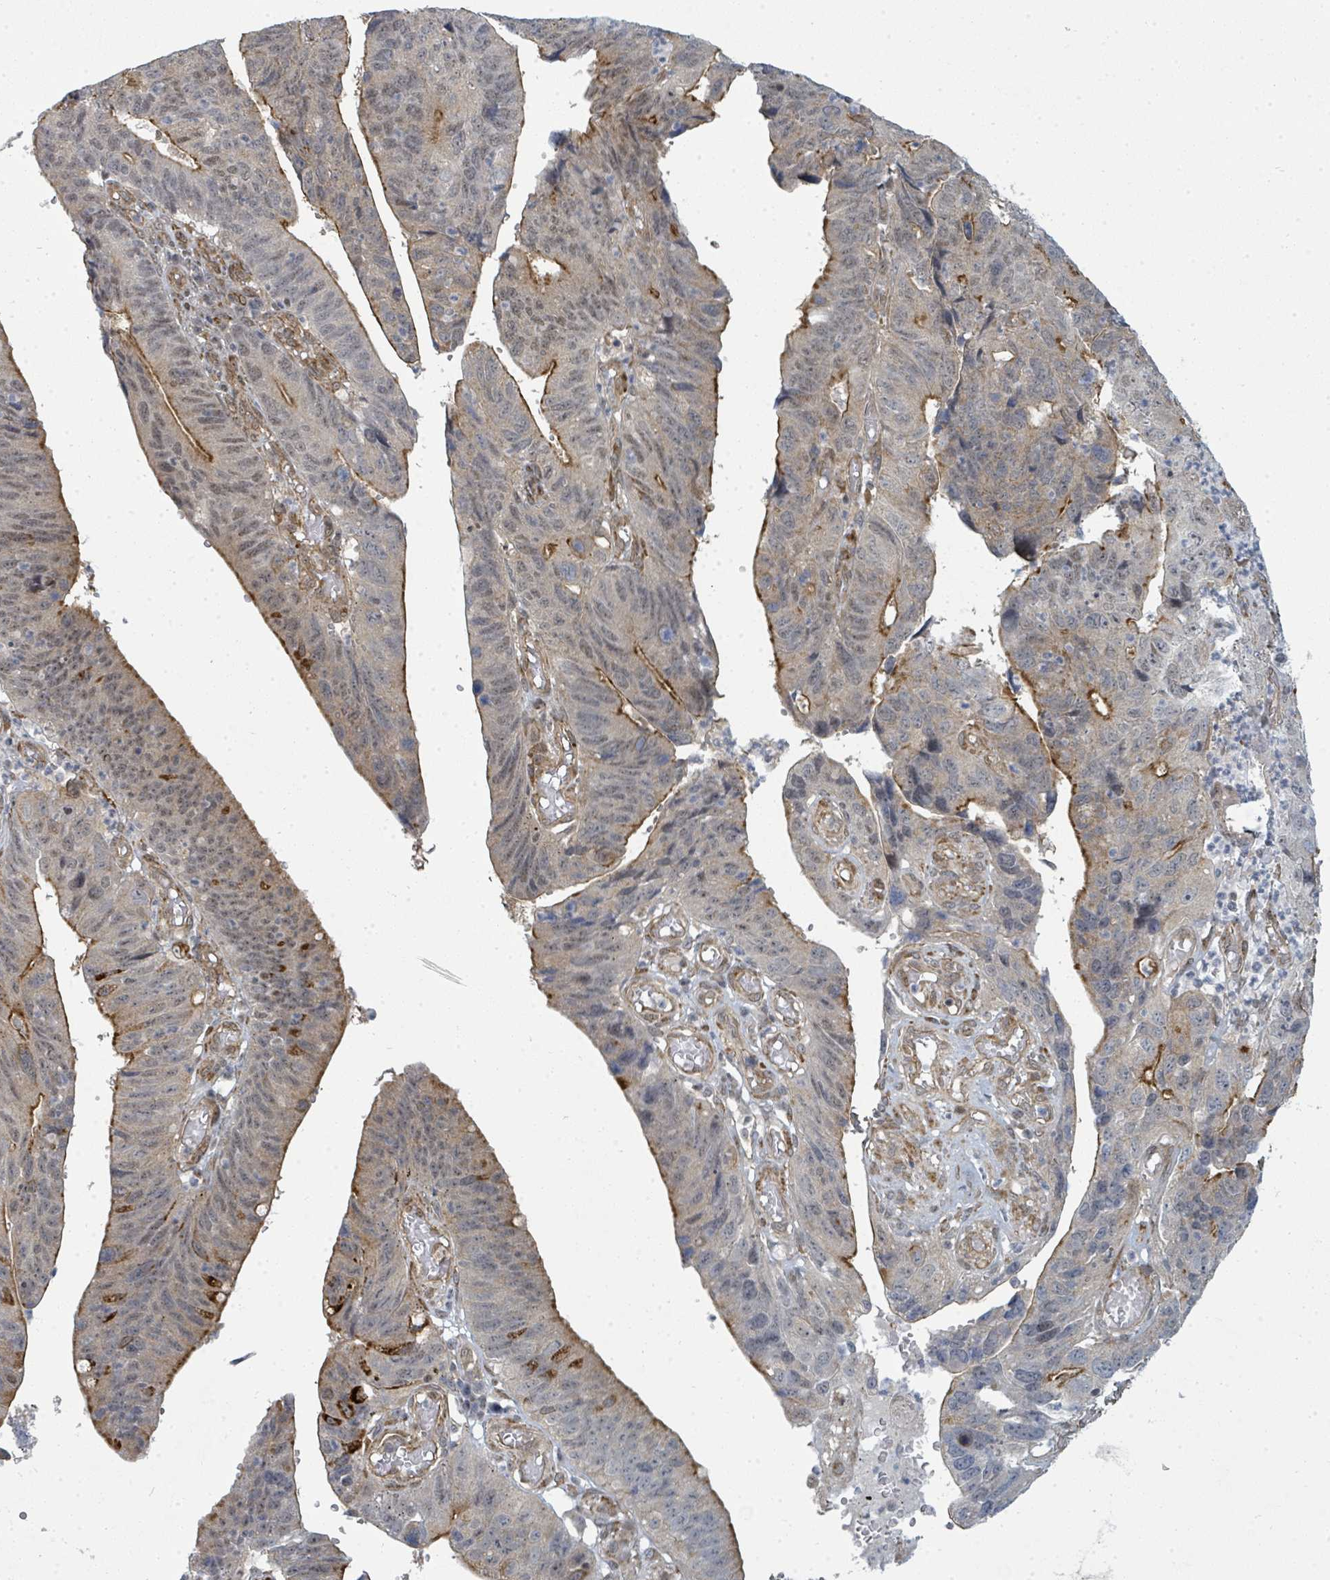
{"staining": {"intensity": "moderate", "quantity": "<25%", "location": "cytoplasmic/membranous"}, "tissue": "stomach cancer", "cell_type": "Tumor cells", "image_type": "cancer", "snomed": [{"axis": "morphology", "description": "Adenocarcinoma, NOS"}, {"axis": "topography", "description": "Stomach"}], "caption": "Stomach cancer (adenocarcinoma) stained with IHC demonstrates moderate cytoplasmic/membranous expression in about <25% of tumor cells.", "gene": "PSMG2", "patient": {"sex": "male", "age": 59}}